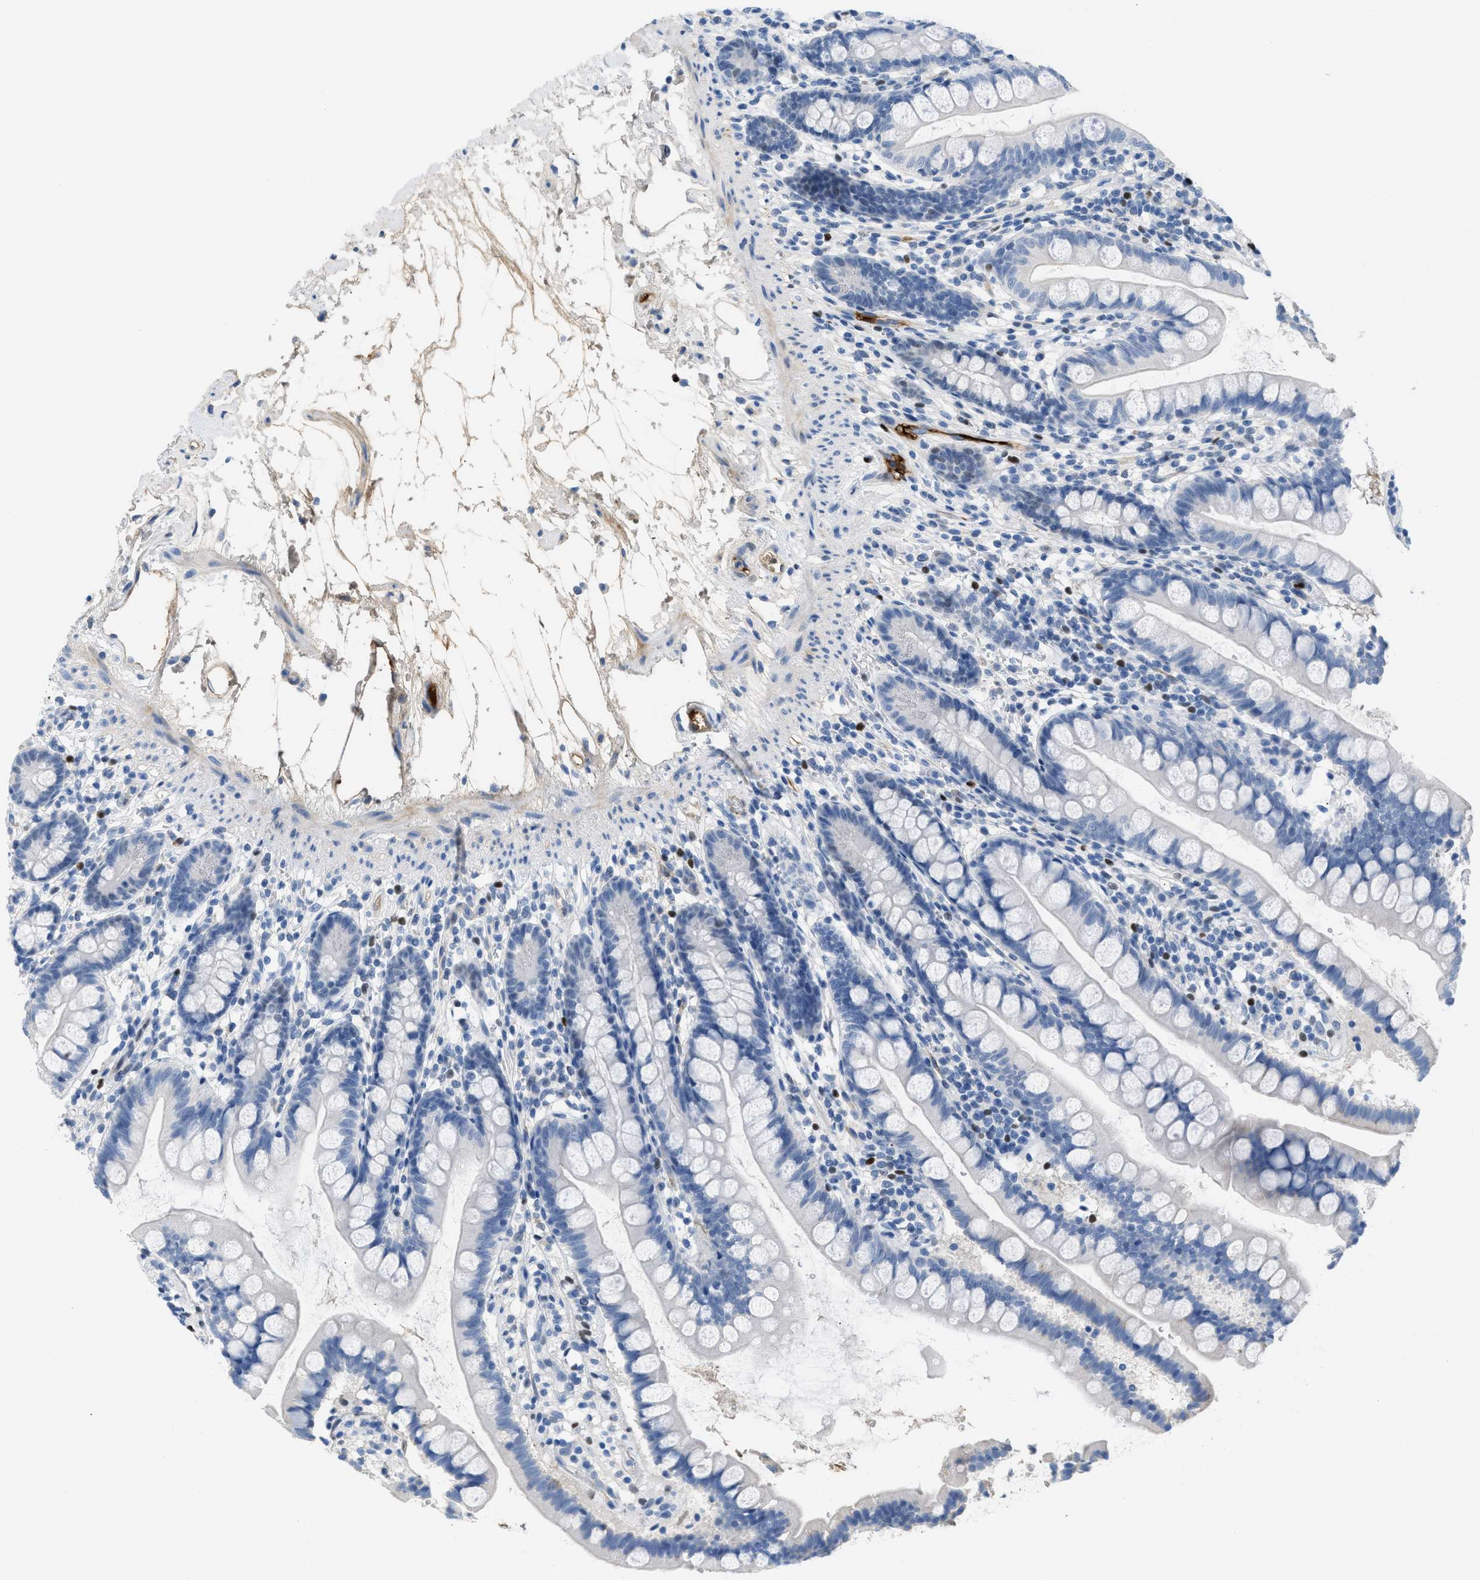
{"staining": {"intensity": "moderate", "quantity": "<25%", "location": "cytoplasmic/membranous"}, "tissue": "small intestine", "cell_type": "Glandular cells", "image_type": "normal", "snomed": [{"axis": "morphology", "description": "Normal tissue, NOS"}, {"axis": "topography", "description": "Small intestine"}], "caption": "Moderate cytoplasmic/membranous positivity is seen in about <25% of glandular cells in unremarkable small intestine.", "gene": "LEF1", "patient": {"sex": "female", "age": 84}}